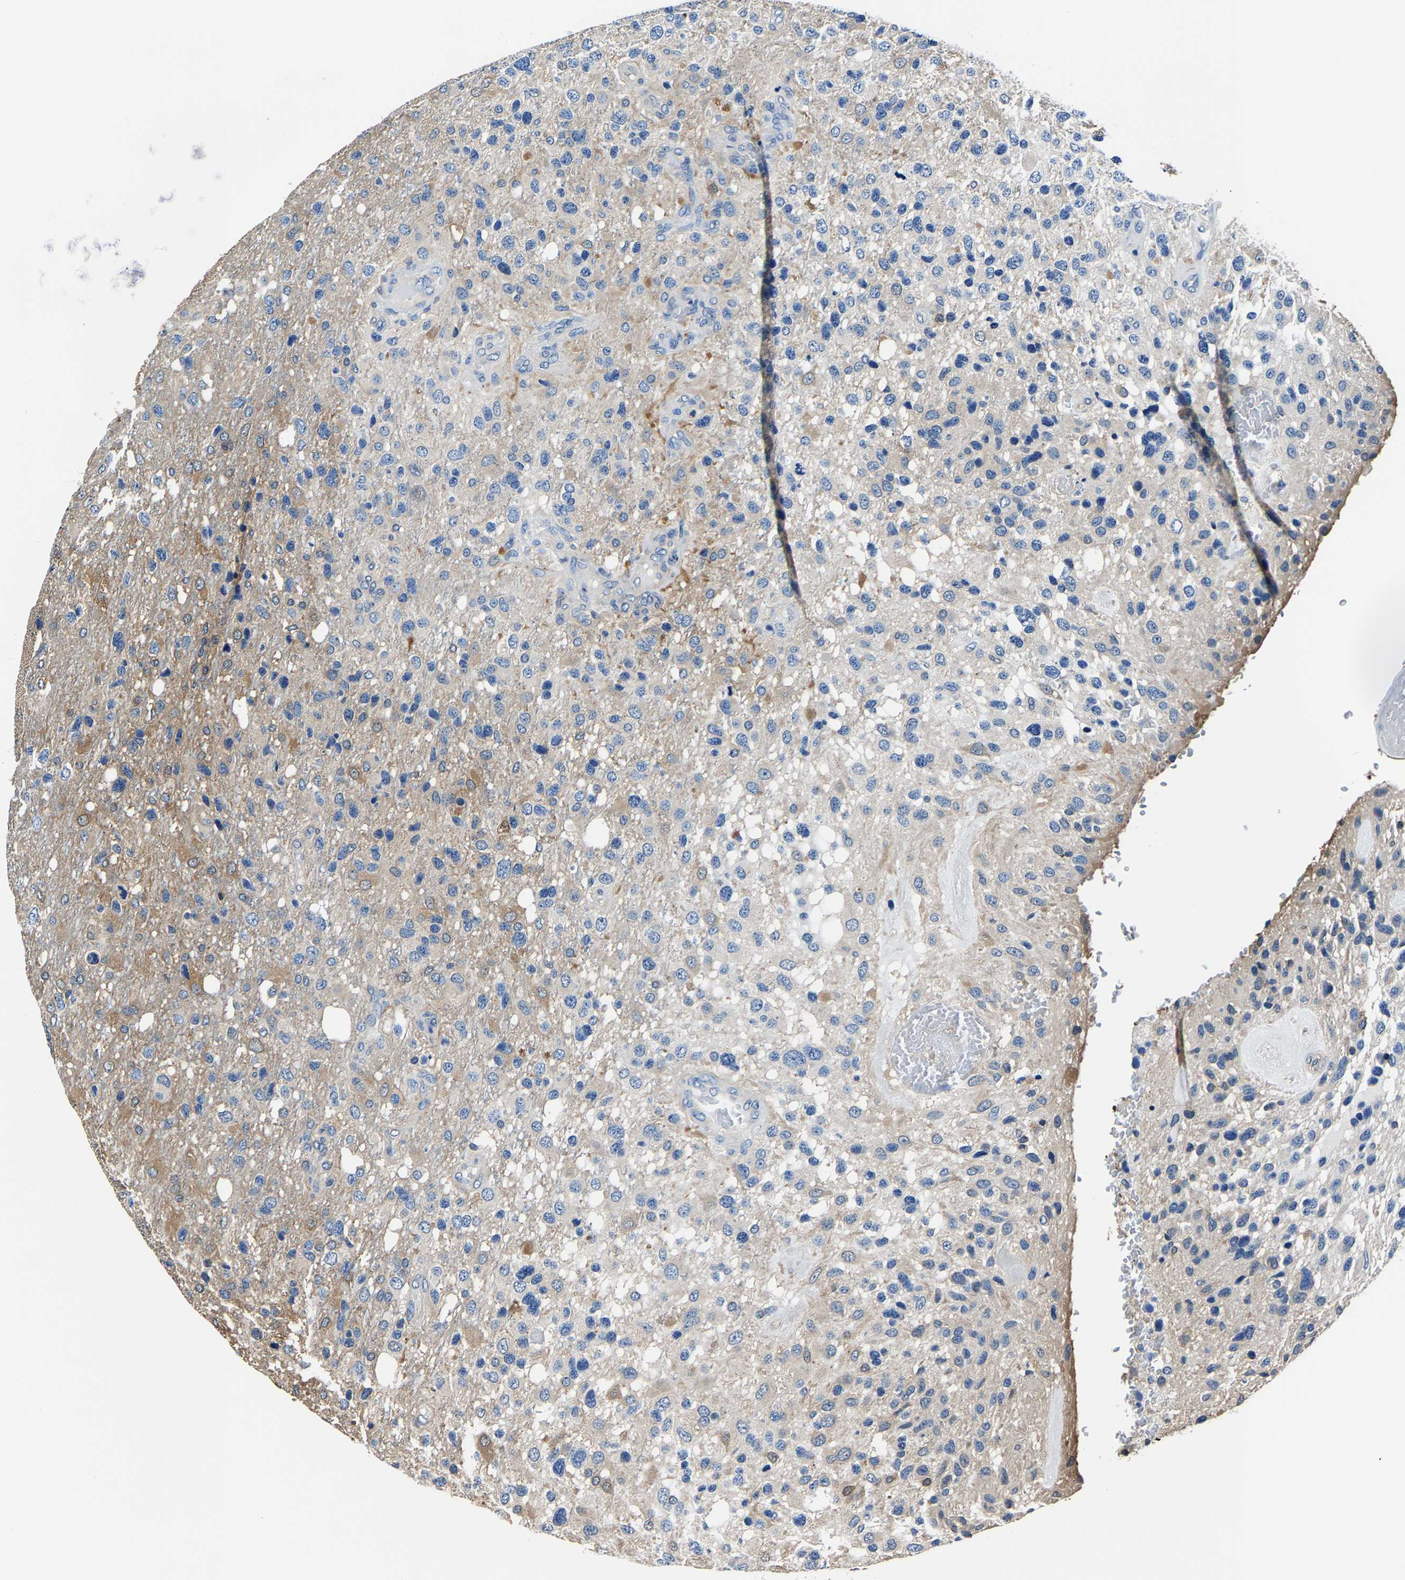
{"staining": {"intensity": "weak", "quantity": "<25%", "location": "cytoplasmic/membranous"}, "tissue": "glioma", "cell_type": "Tumor cells", "image_type": "cancer", "snomed": [{"axis": "morphology", "description": "Glioma, malignant, High grade"}, {"axis": "topography", "description": "Brain"}], "caption": "The photomicrograph displays no staining of tumor cells in malignant glioma (high-grade).", "gene": "ALDOB", "patient": {"sex": "female", "age": 58}}